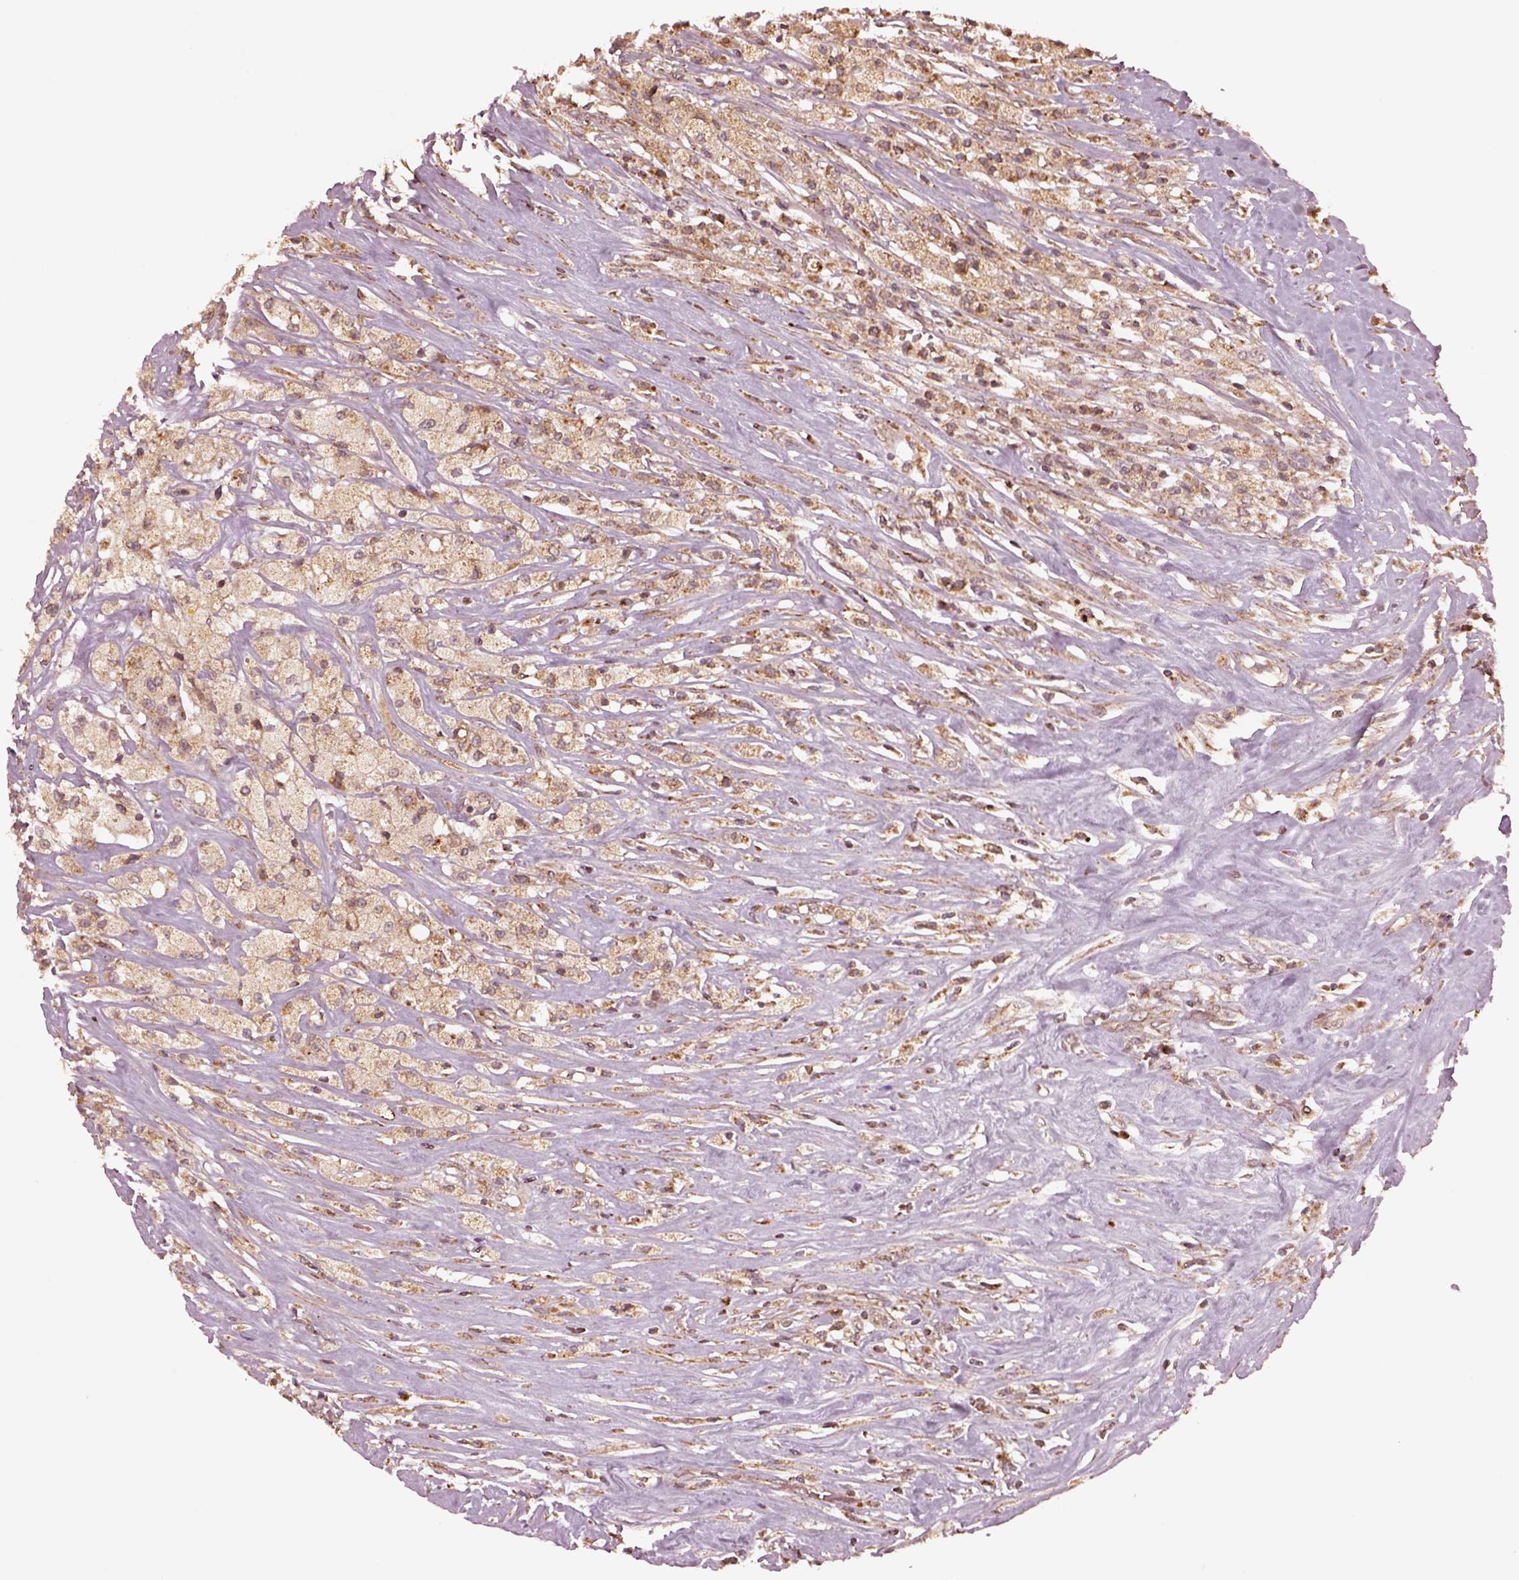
{"staining": {"intensity": "moderate", "quantity": ">75%", "location": "cytoplasmic/membranous"}, "tissue": "testis cancer", "cell_type": "Tumor cells", "image_type": "cancer", "snomed": [{"axis": "morphology", "description": "Necrosis, NOS"}, {"axis": "morphology", "description": "Carcinoma, Embryonal, NOS"}, {"axis": "topography", "description": "Testis"}], "caption": "Protein staining by immunohistochemistry reveals moderate cytoplasmic/membranous staining in approximately >75% of tumor cells in testis cancer (embryonal carcinoma).", "gene": "SEL1L3", "patient": {"sex": "male", "age": 19}}